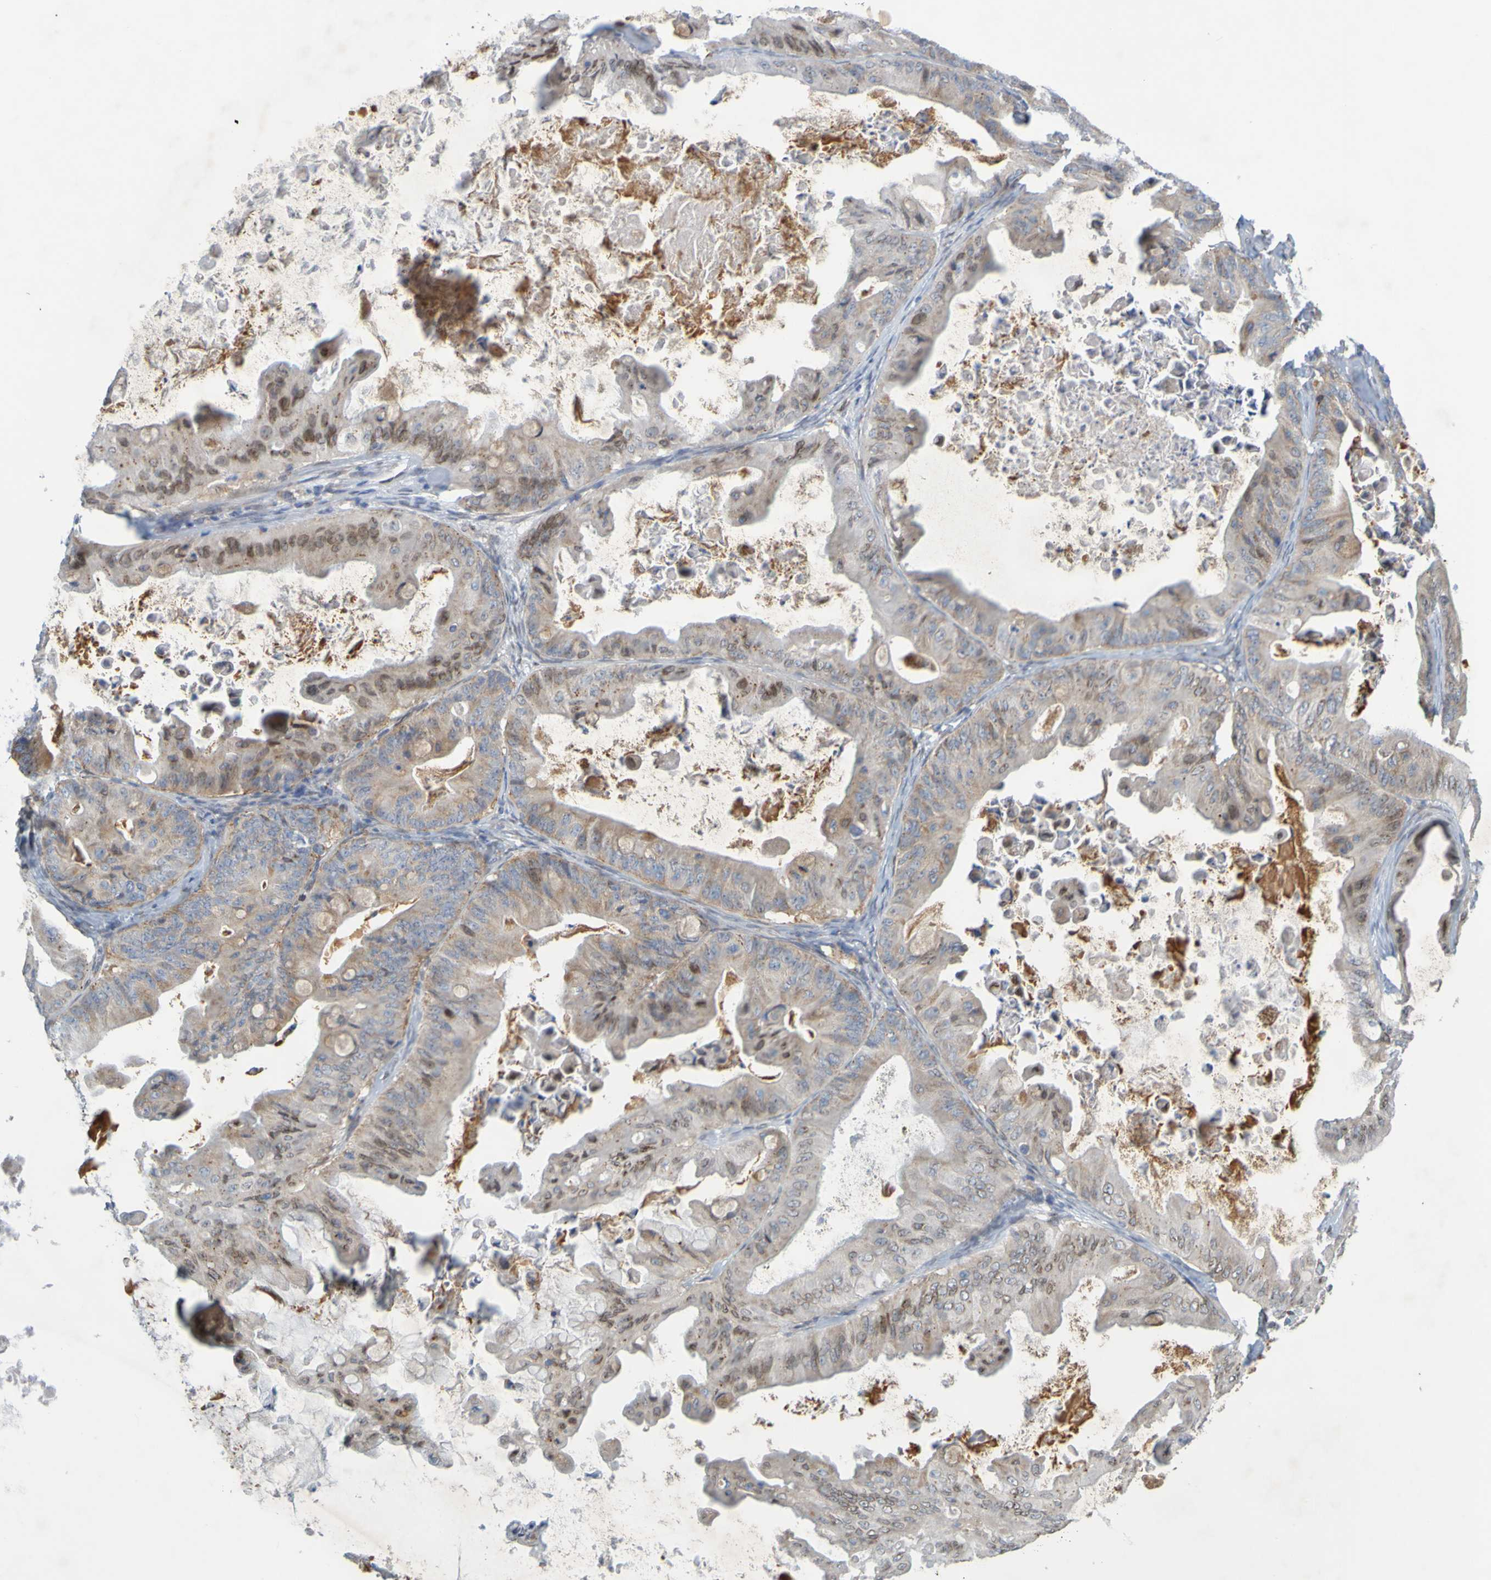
{"staining": {"intensity": "weak", "quantity": ">75%", "location": "cytoplasmic/membranous,nuclear"}, "tissue": "ovarian cancer", "cell_type": "Tumor cells", "image_type": "cancer", "snomed": [{"axis": "morphology", "description": "Cystadenocarcinoma, mucinous, NOS"}, {"axis": "topography", "description": "Ovary"}], "caption": "IHC of ovarian cancer (mucinous cystadenocarcinoma) displays low levels of weak cytoplasmic/membranous and nuclear expression in approximately >75% of tumor cells.", "gene": "MAG", "patient": {"sex": "female", "age": 37}}